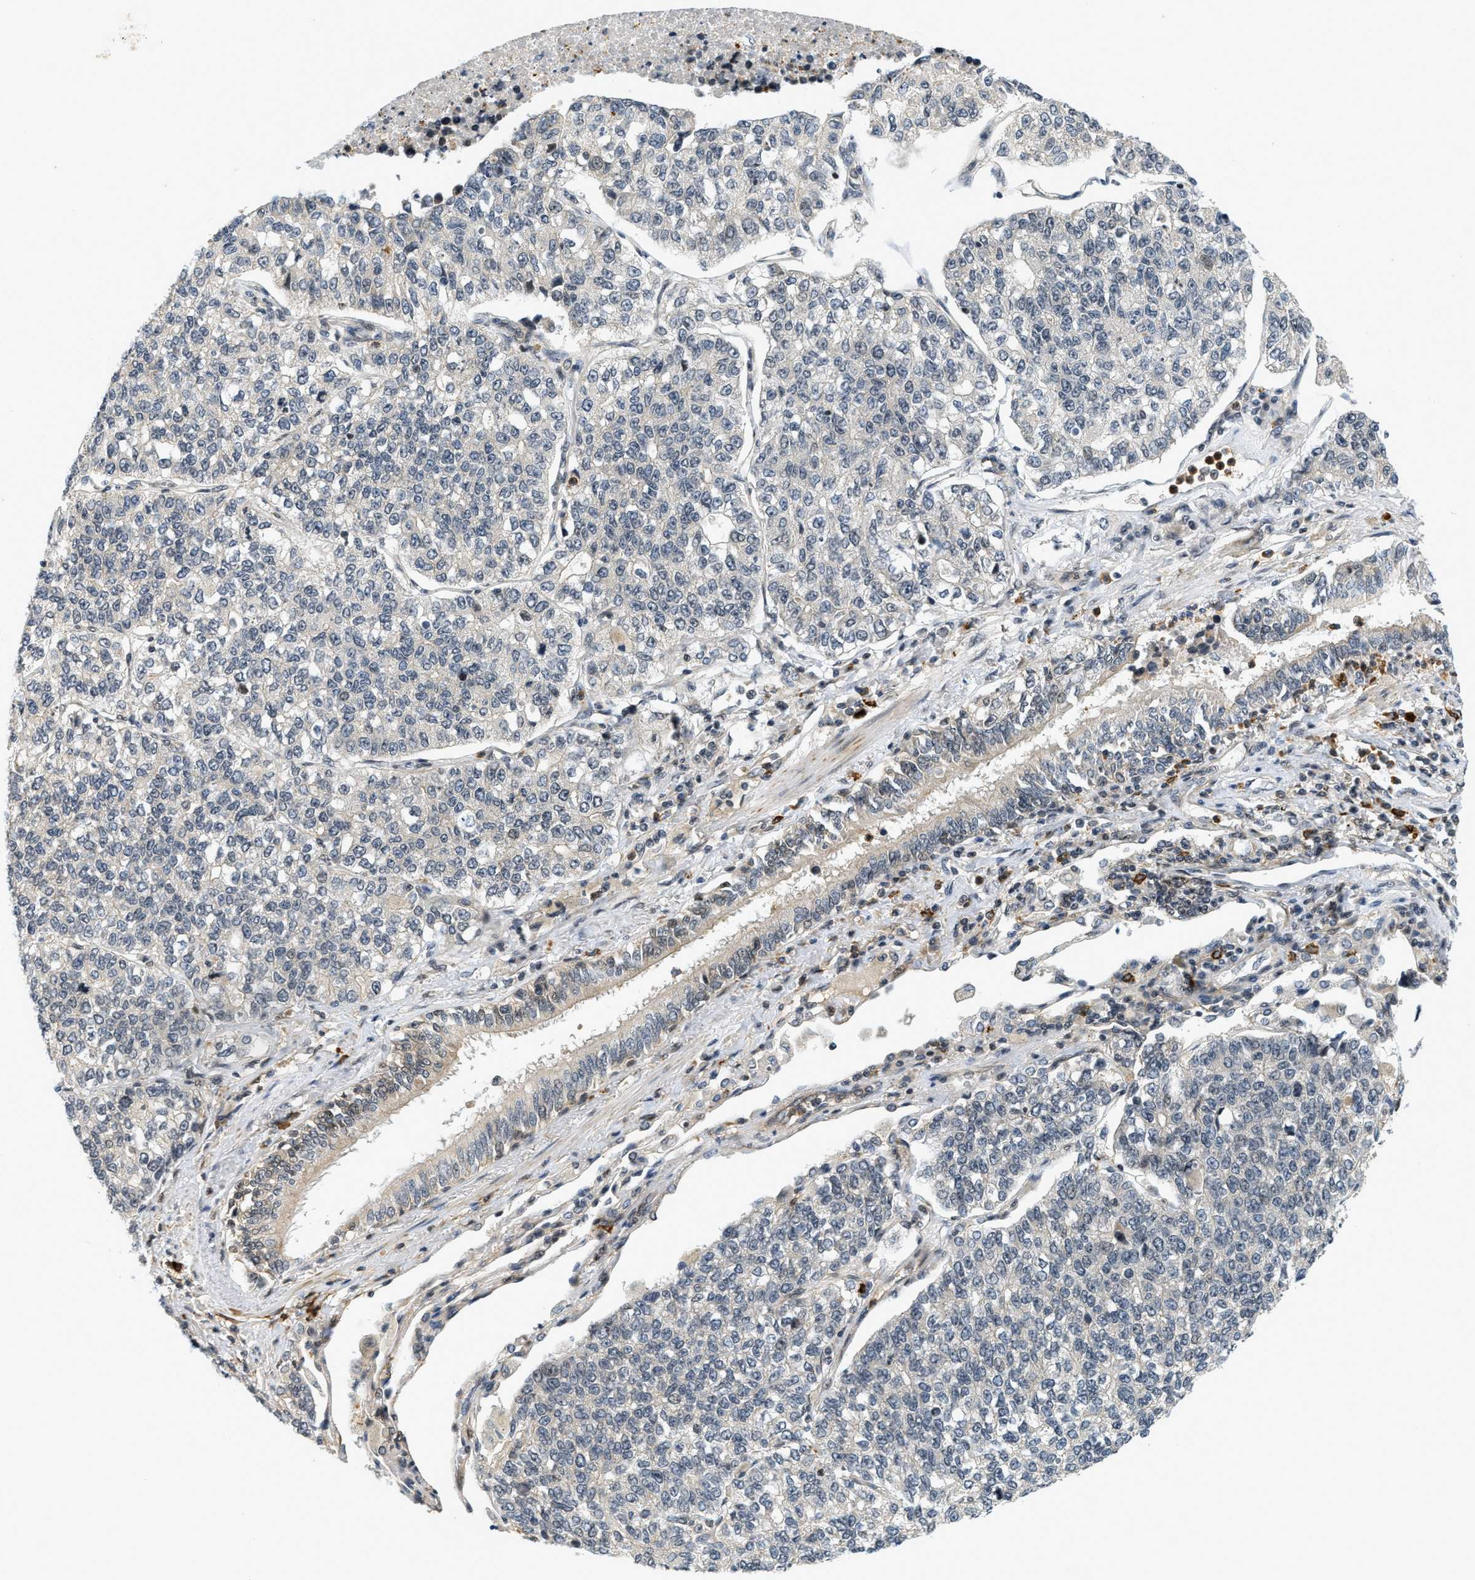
{"staining": {"intensity": "negative", "quantity": "none", "location": "none"}, "tissue": "lung cancer", "cell_type": "Tumor cells", "image_type": "cancer", "snomed": [{"axis": "morphology", "description": "Adenocarcinoma, NOS"}, {"axis": "topography", "description": "Lung"}], "caption": "Micrograph shows no significant protein expression in tumor cells of lung adenocarcinoma.", "gene": "KMT2A", "patient": {"sex": "male", "age": 49}}